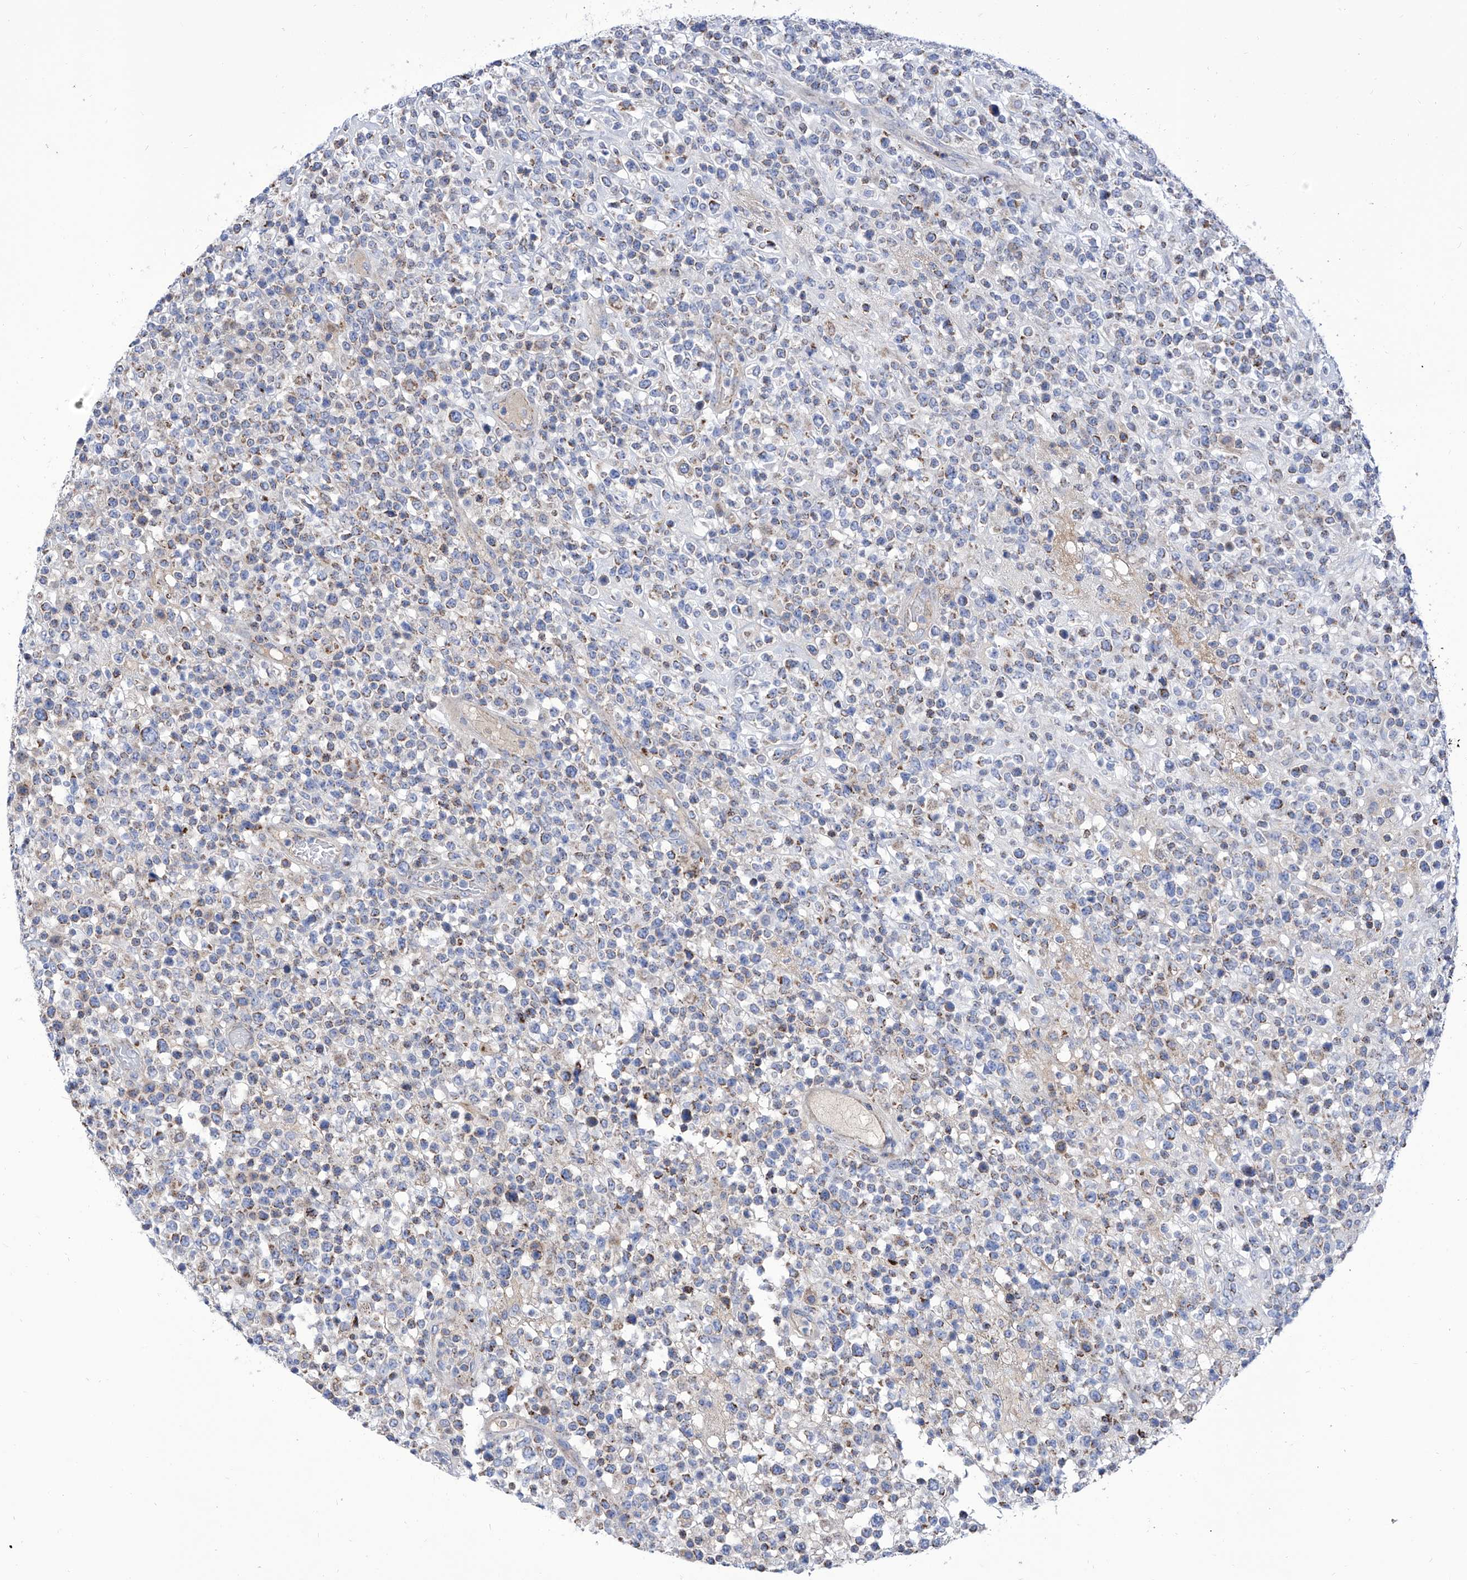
{"staining": {"intensity": "moderate", "quantity": "<25%", "location": "cytoplasmic/membranous"}, "tissue": "lymphoma", "cell_type": "Tumor cells", "image_type": "cancer", "snomed": [{"axis": "morphology", "description": "Malignant lymphoma, non-Hodgkin's type, High grade"}, {"axis": "topography", "description": "Colon"}], "caption": "Brown immunohistochemical staining in lymphoma reveals moderate cytoplasmic/membranous expression in about <25% of tumor cells.", "gene": "SRBD1", "patient": {"sex": "female", "age": 53}}